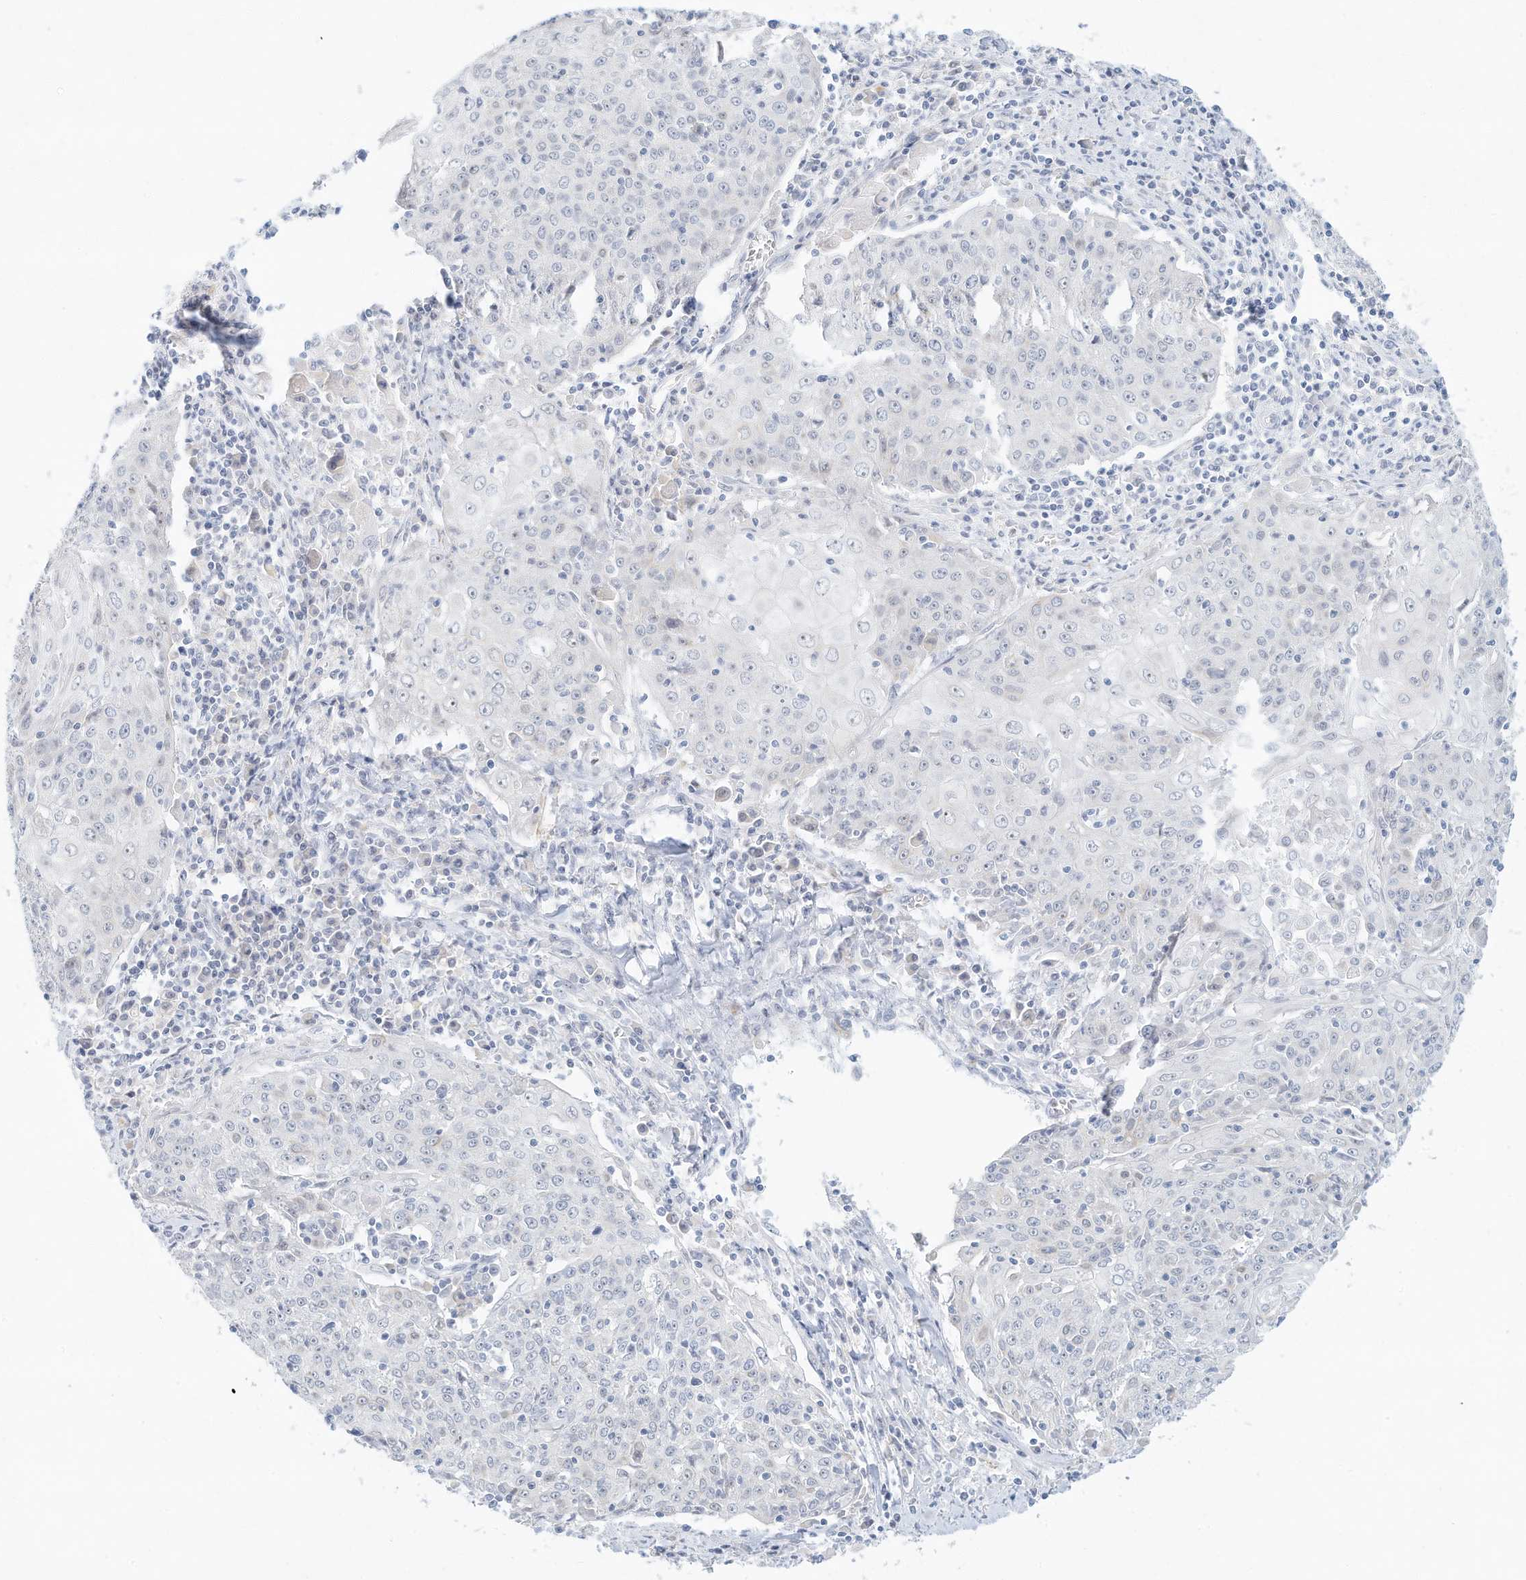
{"staining": {"intensity": "negative", "quantity": "none", "location": "none"}, "tissue": "cervical cancer", "cell_type": "Tumor cells", "image_type": "cancer", "snomed": [{"axis": "morphology", "description": "Squamous cell carcinoma, NOS"}, {"axis": "topography", "description": "Cervix"}], "caption": "High power microscopy image of an immunohistochemistry (IHC) image of cervical cancer, revealing no significant staining in tumor cells.", "gene": "PAK6", "patient": {"sex": "female", "age": 48}}